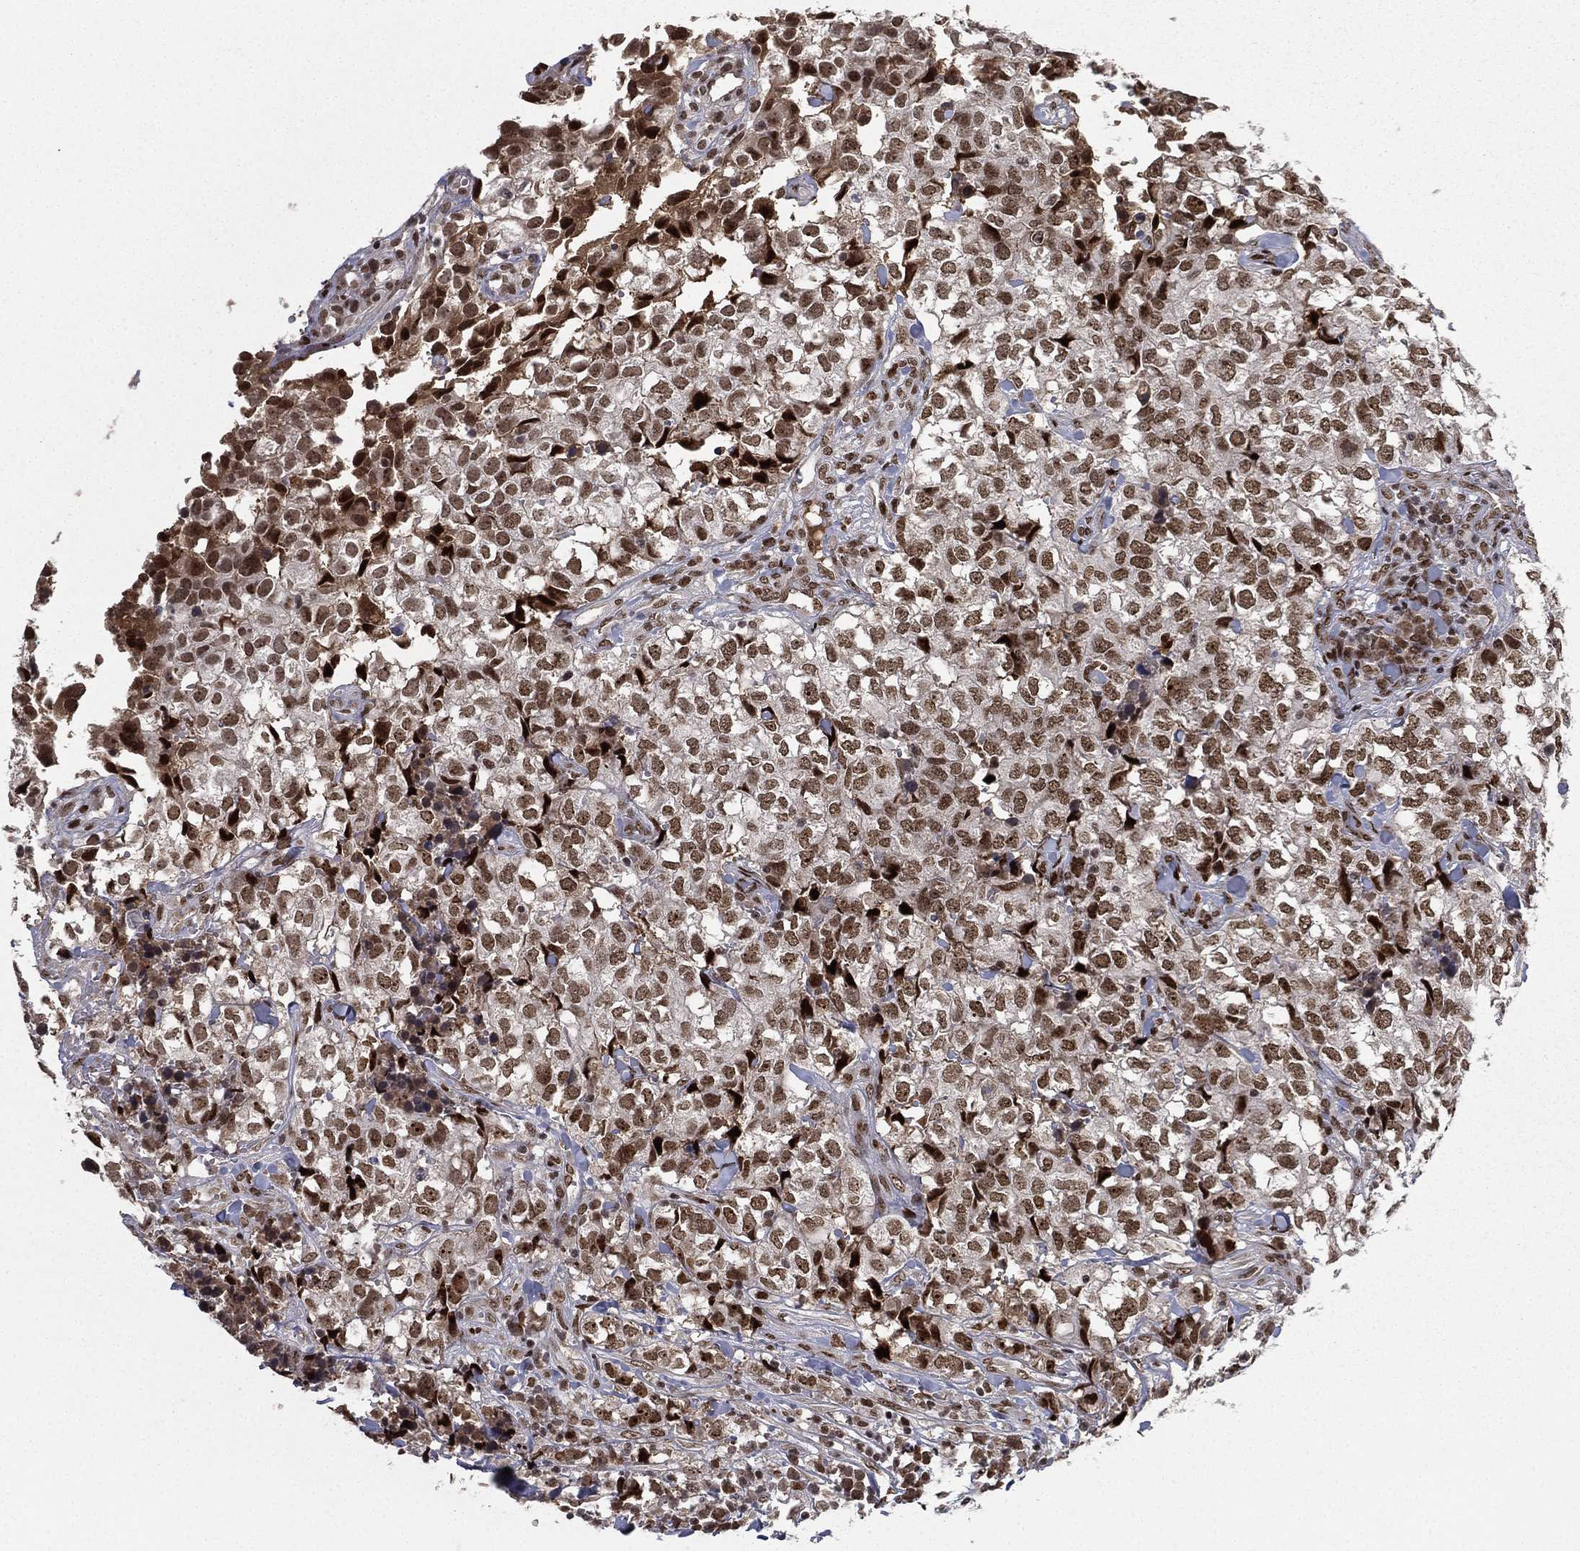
{"staining": {"intensity": "moderate", "quantity": ">75%", "location": "nuclear"}, "tissue": "breast cancer", "cell_type": "Tumor cells", "image_type": "cancer", "snomed": [{"axis": "morphology", "description": "Duct carcinoma"}, {"axis": "topography", "description": "Breast"}], "caption": "Protein expression by IHC reveals moderate nuclear positivity in approximately >75% of tumor cells in breast infiltrating ductal carcinoma.", "gene": "RTF1", "patient": {"sex": "female", "age": 30}}